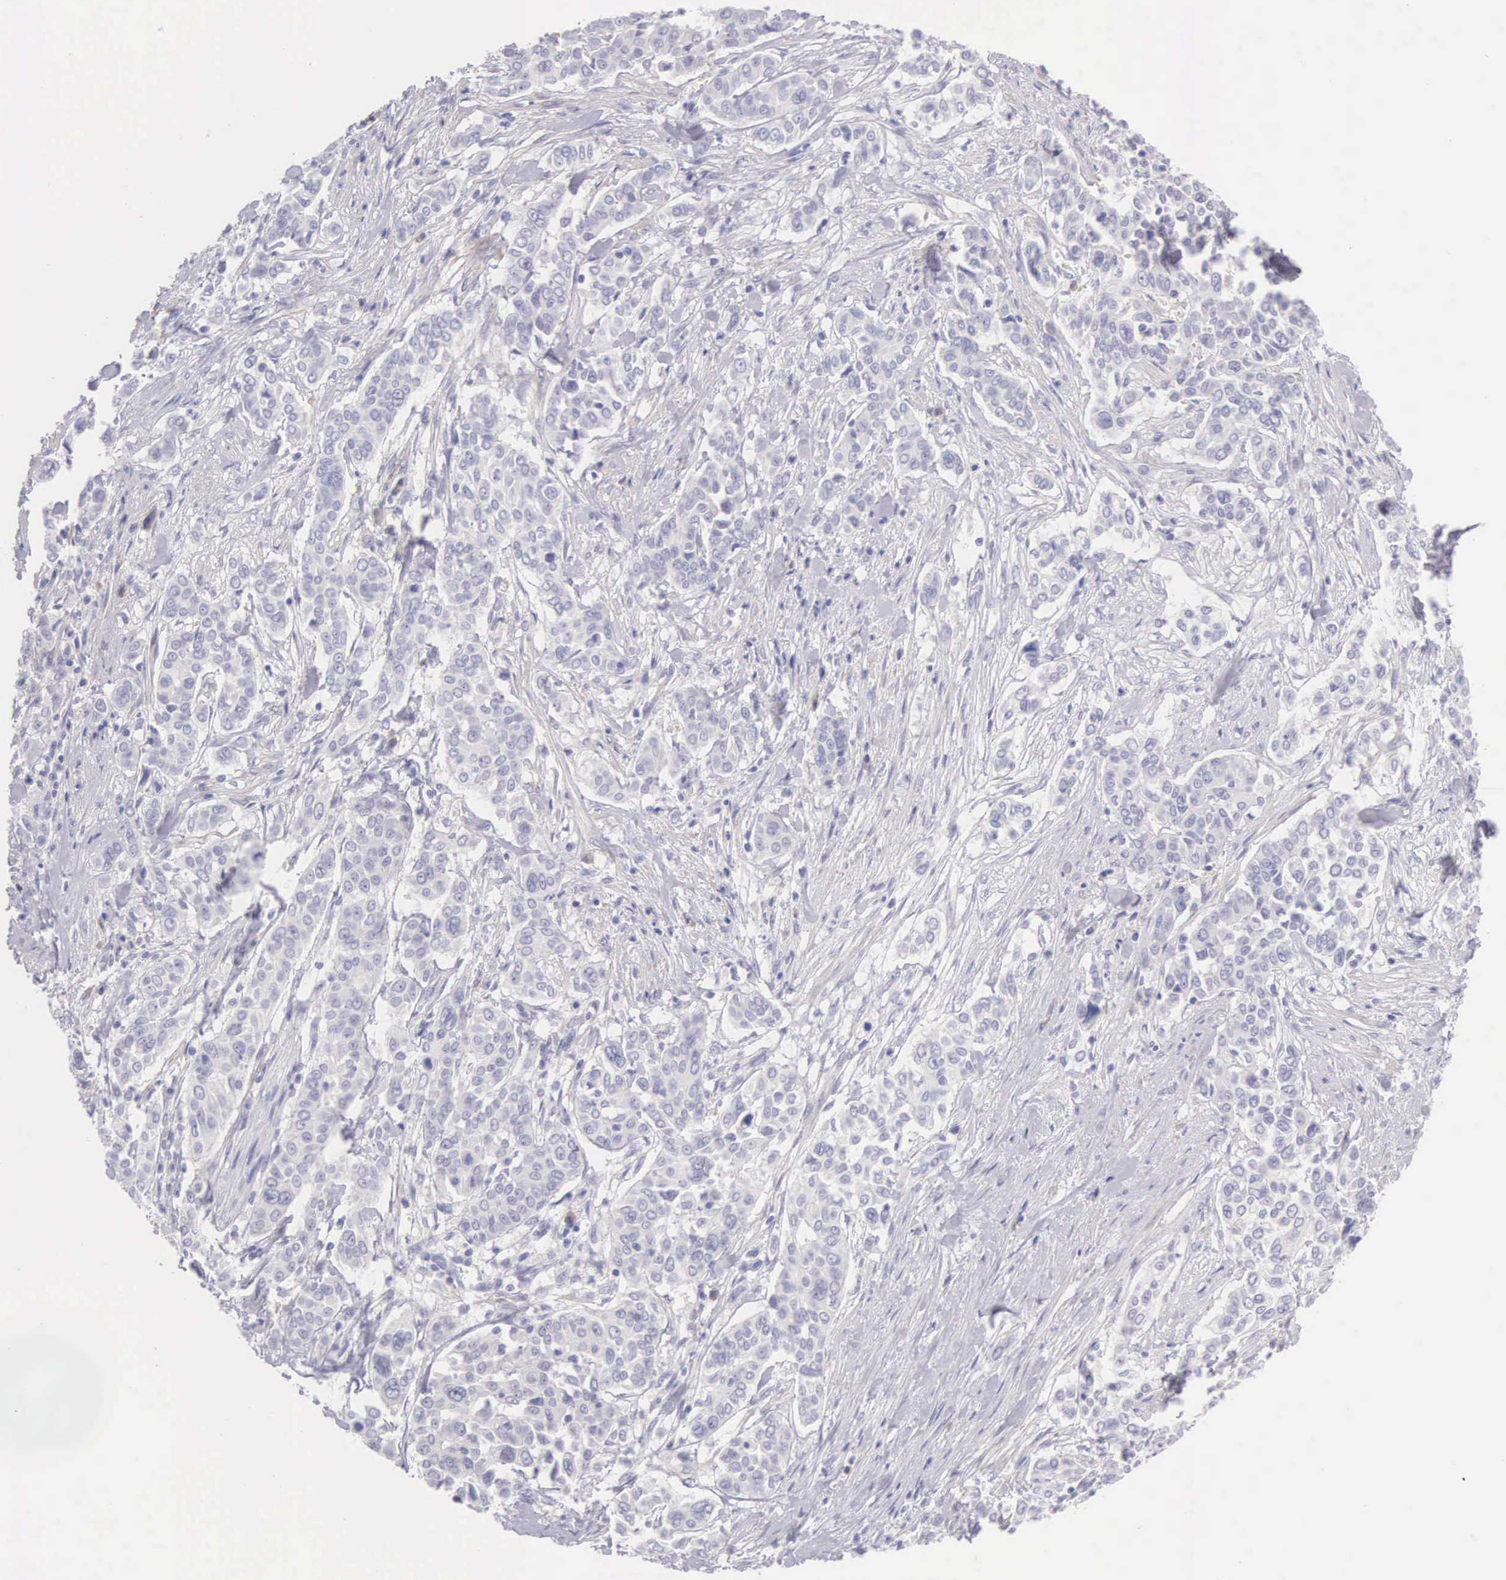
{"staining": {"intensity": "weak", "quantity": "<25%", "location": "cytoplasmic/membranous"}, "tissue": "pancreatic cancer", "cell_type": "Tumor cells", "image_type": "cancer", "snomed": [{"axis": "morphology", "description": "Adenocarcinoma, NOS"}, {"axis": "topography", "description": "Pancreas"}], "caption": "A photomicrograph of pancreatic adenocarcinoma stained for a protein displays no brown staining in tumor cells.", "gene": "ARFGAP3", "patient": {"sex": "female", "age": 52}}